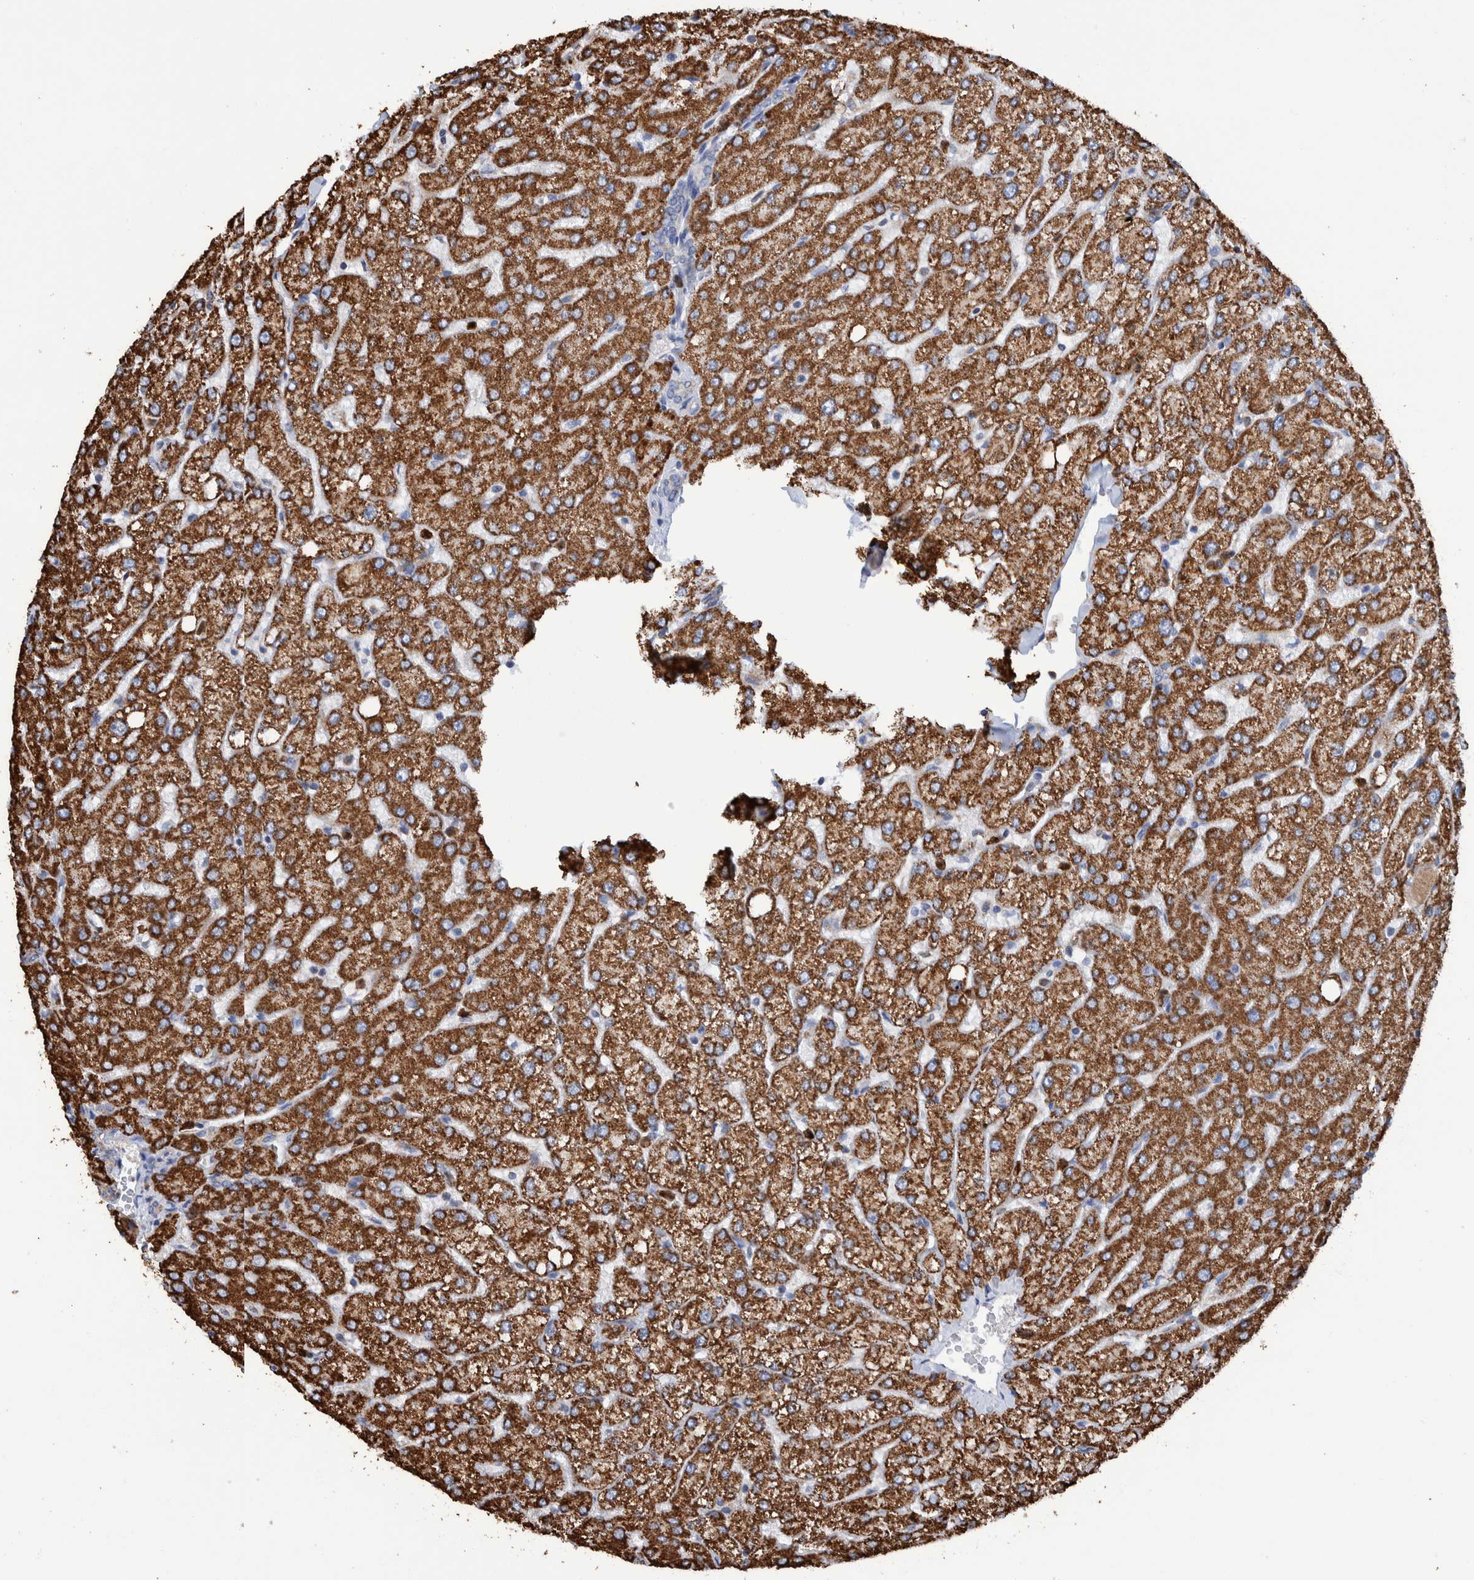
{"staining": {"intensity": "negative", "quantity": "none", "location": "none"}, "tissue": "liver", "cell_type": "Cholangiocytes", "image_type": "normal", "snomed": [{"axis": "morphology", "description": "Normal tissue, NOS"}, {"axis": "topography", "description": "Liver"}], "caption": "Image shows no protein expression in cholangiocytes of normal liver. (Stains: DAB IHC with hematoxylin counter stain, Microscopy: brightfield microscopy at high magnification).", "gene": "DECR1", "patient": {"sex": "female", "age": 54}}